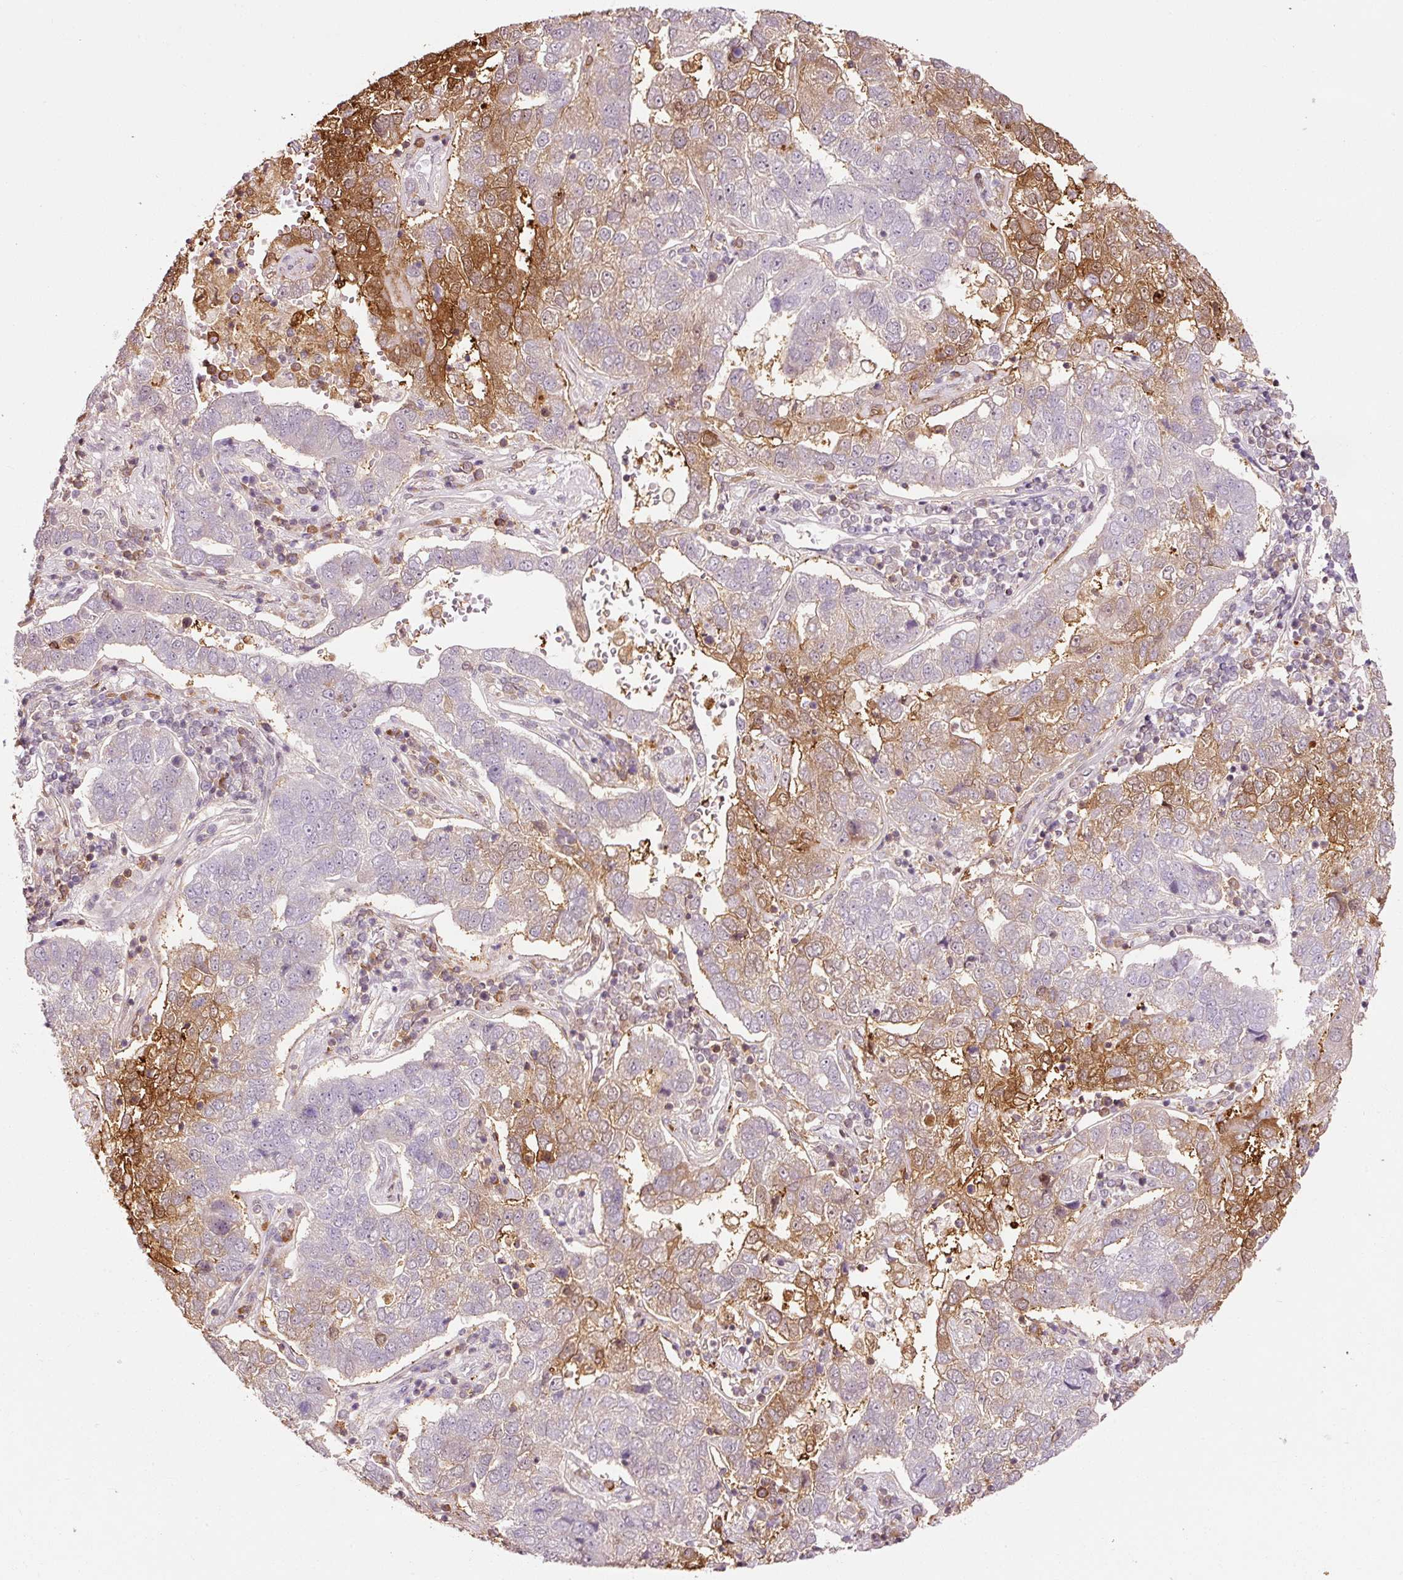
{"staining": {"intensity": "strong", "quantity": "25%-75%", "location": "cytoplasmic/membranous,nuclear"}, "tissue": "pancreatic cancer", "cell_type": "Tumor cells", "image_type": "cancer", "snomed": [{"axis": "morphology", "description": "Adenocarcinoma, NOS"}, {"axis": "topography", "description": "Pancreas"}], "caption": "Protein expression analysis of adenocarcinoma (pancreatic) exhibits strong cytoplasmic/membranous and nuclear staining in approximately 25%-75% of tumor cells. The staining is performed using DAB (3,3'-diaminobenzidine) brown chromogen to label protein expression. The nuclei are counter-stained blue using hematoxylin.", "gene": "FBXL14", "patient": {"sex": "female", "age": 61}}